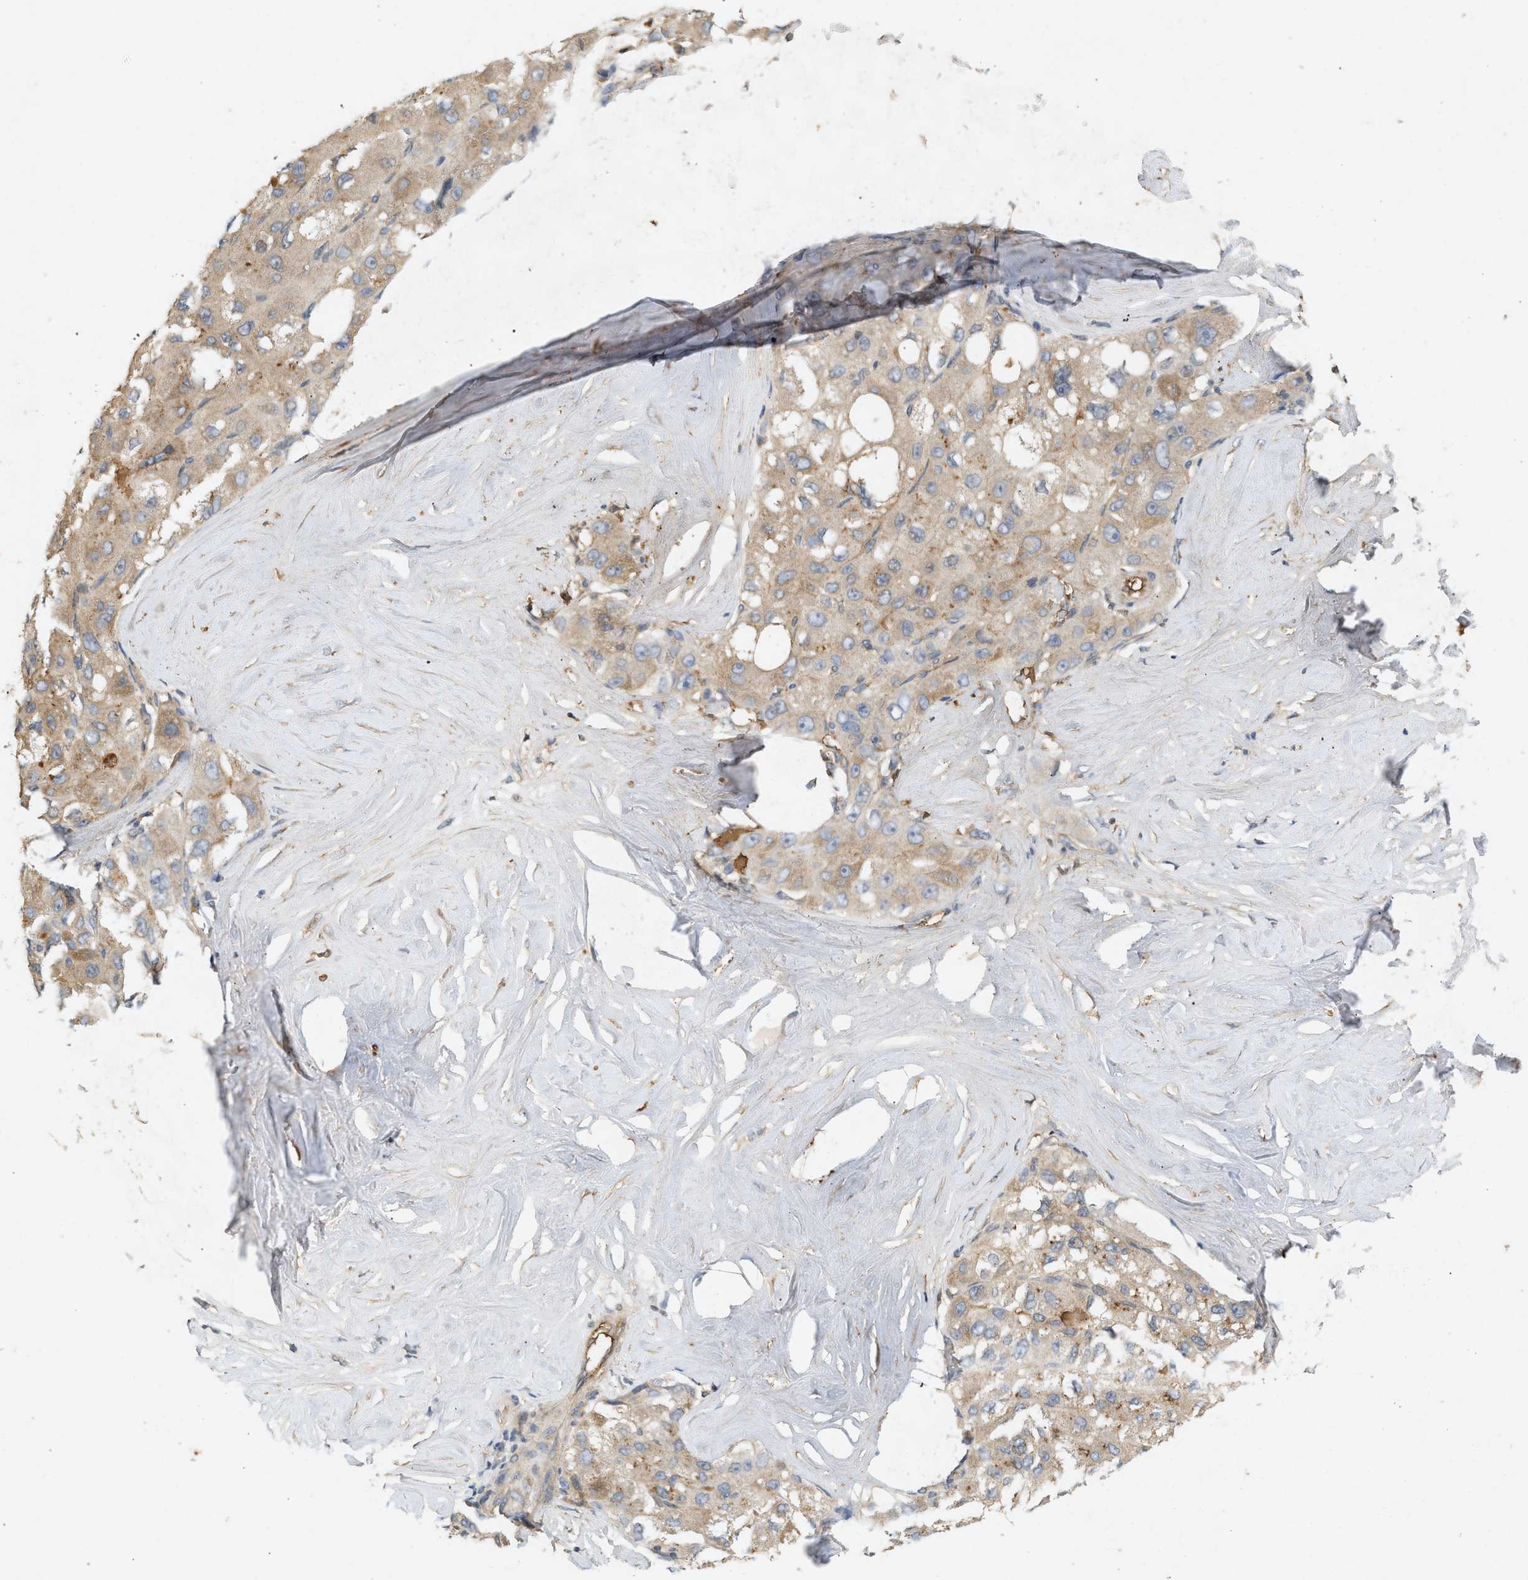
{"staining": {"intensity": "moderate", "quantity": ">75%", "location": "cytoplasmic/membranous"}, "tissue": "liver cancer", "cell_type": "Tumor cells", "image_type": "cancer", "snomed": [{"axis": "morphology", "description": "Carcinoma, Hepatocellular, NOS"}, {"axis": "topography", "description": "Liver"}], "caption": "A micrograph showing moderate cytoplasmic/membranous expression in approximately >75% of tumor cells in liver cancer (hepatocellular carcinoma), as visualized by brown immunohistochemical staining.", "gene": "F8", "patient": {"sex": "male", "age": 80}}